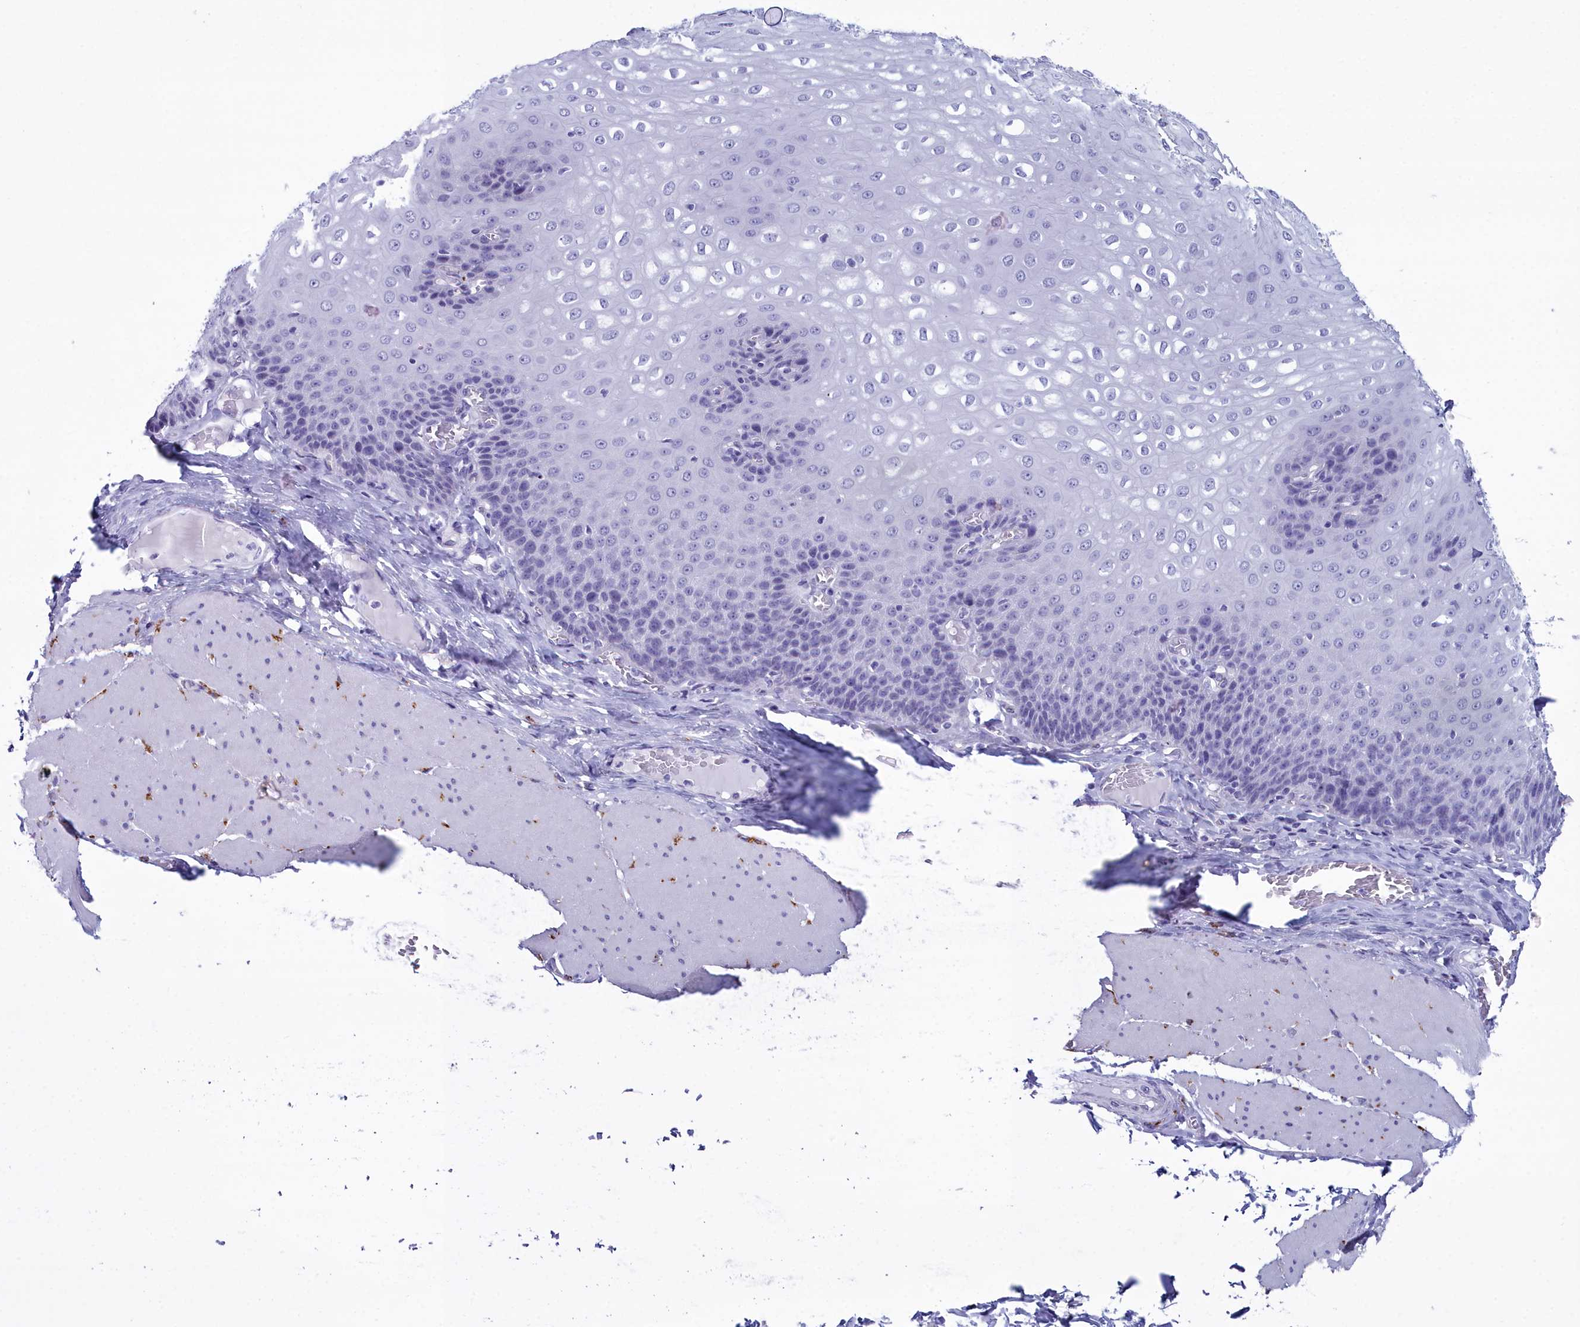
{"staining": {"intensity": "negative", "quantity": "none", "location": "none"}, "tissue": "esophagus", "cell_type": "Squamous epithelial cells", "image_type": "normal", "snomed": [{"axis": "morphology", "description": "Normal tissue, NOS"}, {"axis": "topography", "description": "Esophagus"}], "caption": "The image shows no significant staining in squamous epithelial cells of esophagus. The staining was performed using DAB (3,3'-diaminobenzidine) to visualize the protein expression in brown, while the nuclei were stained in blue with hematoxylin (Magnification: 20x).", "gene": "MAP6", "patient": {"sex": "male", "age": 60}}